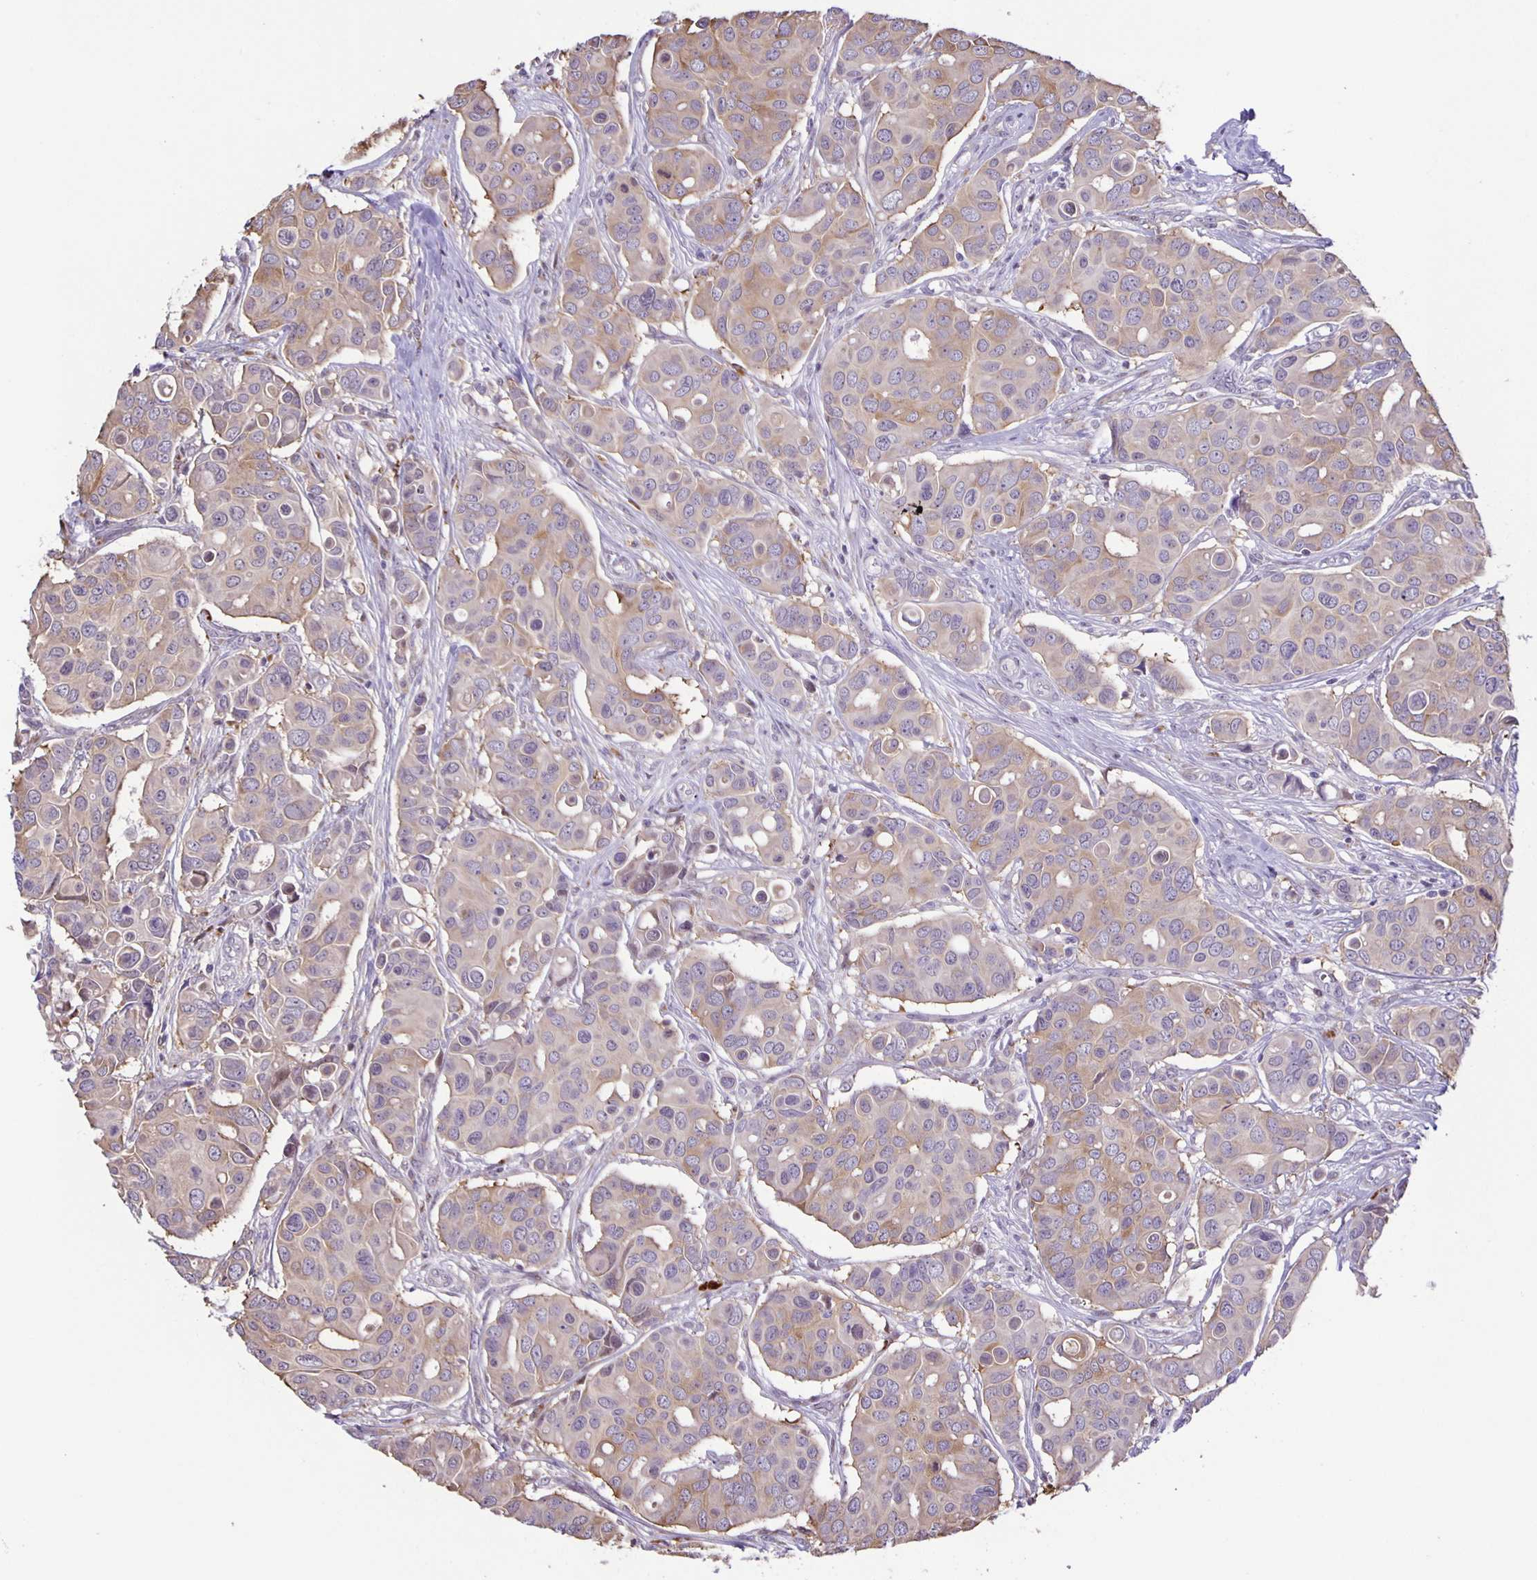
{"staining": {"intensity": "weak", "quantity": "25%-75%", "location": "cytoplasmic/membranous"}, "tissue": "breast cancer", "cell_type": "Tumor cells", "image_type": "cancer", "snomed": [{"axis": "morphology", "description": "Normal tissue, NOS"}, {"axis": "morphology", "description": "Duct carcinoma"}, {"axis": "topography", "description": "Skin"}, {"axis": "topography", "description": "Breast"}], "caption": "Invasive ductal carcinoma (breast) stained with a protein marker reveals weak staining in tumor cells.", "gene": "MAPK12", "patient": {"sex": "female", "age": 54}}